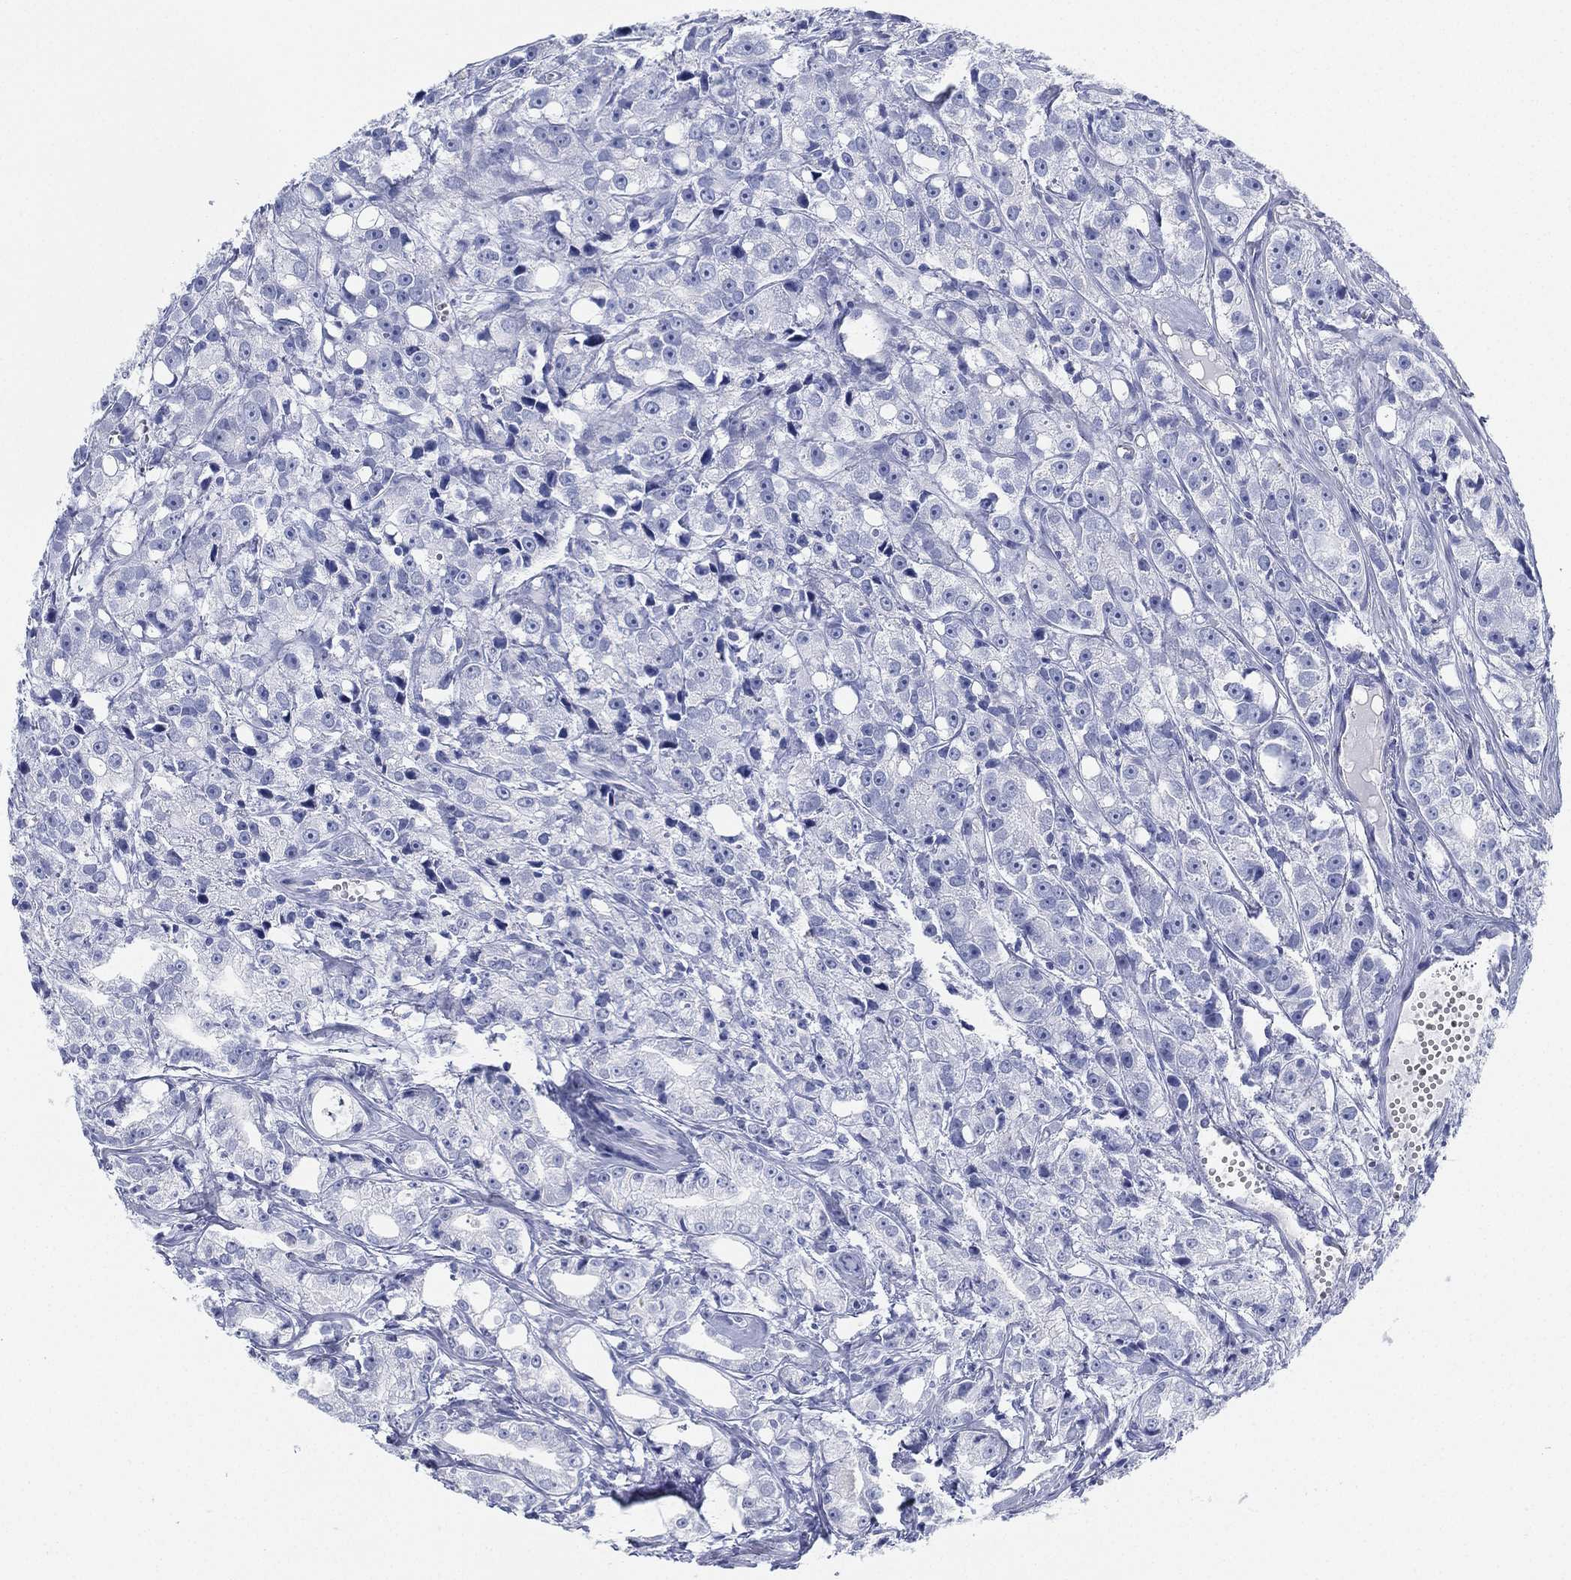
{"staining": {"intensity": "negative", "quantity": "none", "location": "none"}, "tissue": "prostate cancer", "cell_type": "Tumor cells", "image_type": "cancer", "snomed": [{"axis": "morphology", "description": "Adenocarcinoma, Medium grade"}, {"axis": "topography", "description": "Prostate"}], "caption": "DAB immunohistochemical staining of human prostate medium-grade adenocarcinoma displays no significant expression in tumor cells.", "gene": "DEFB121", "patient": {"sex": "male", "age": 74}}